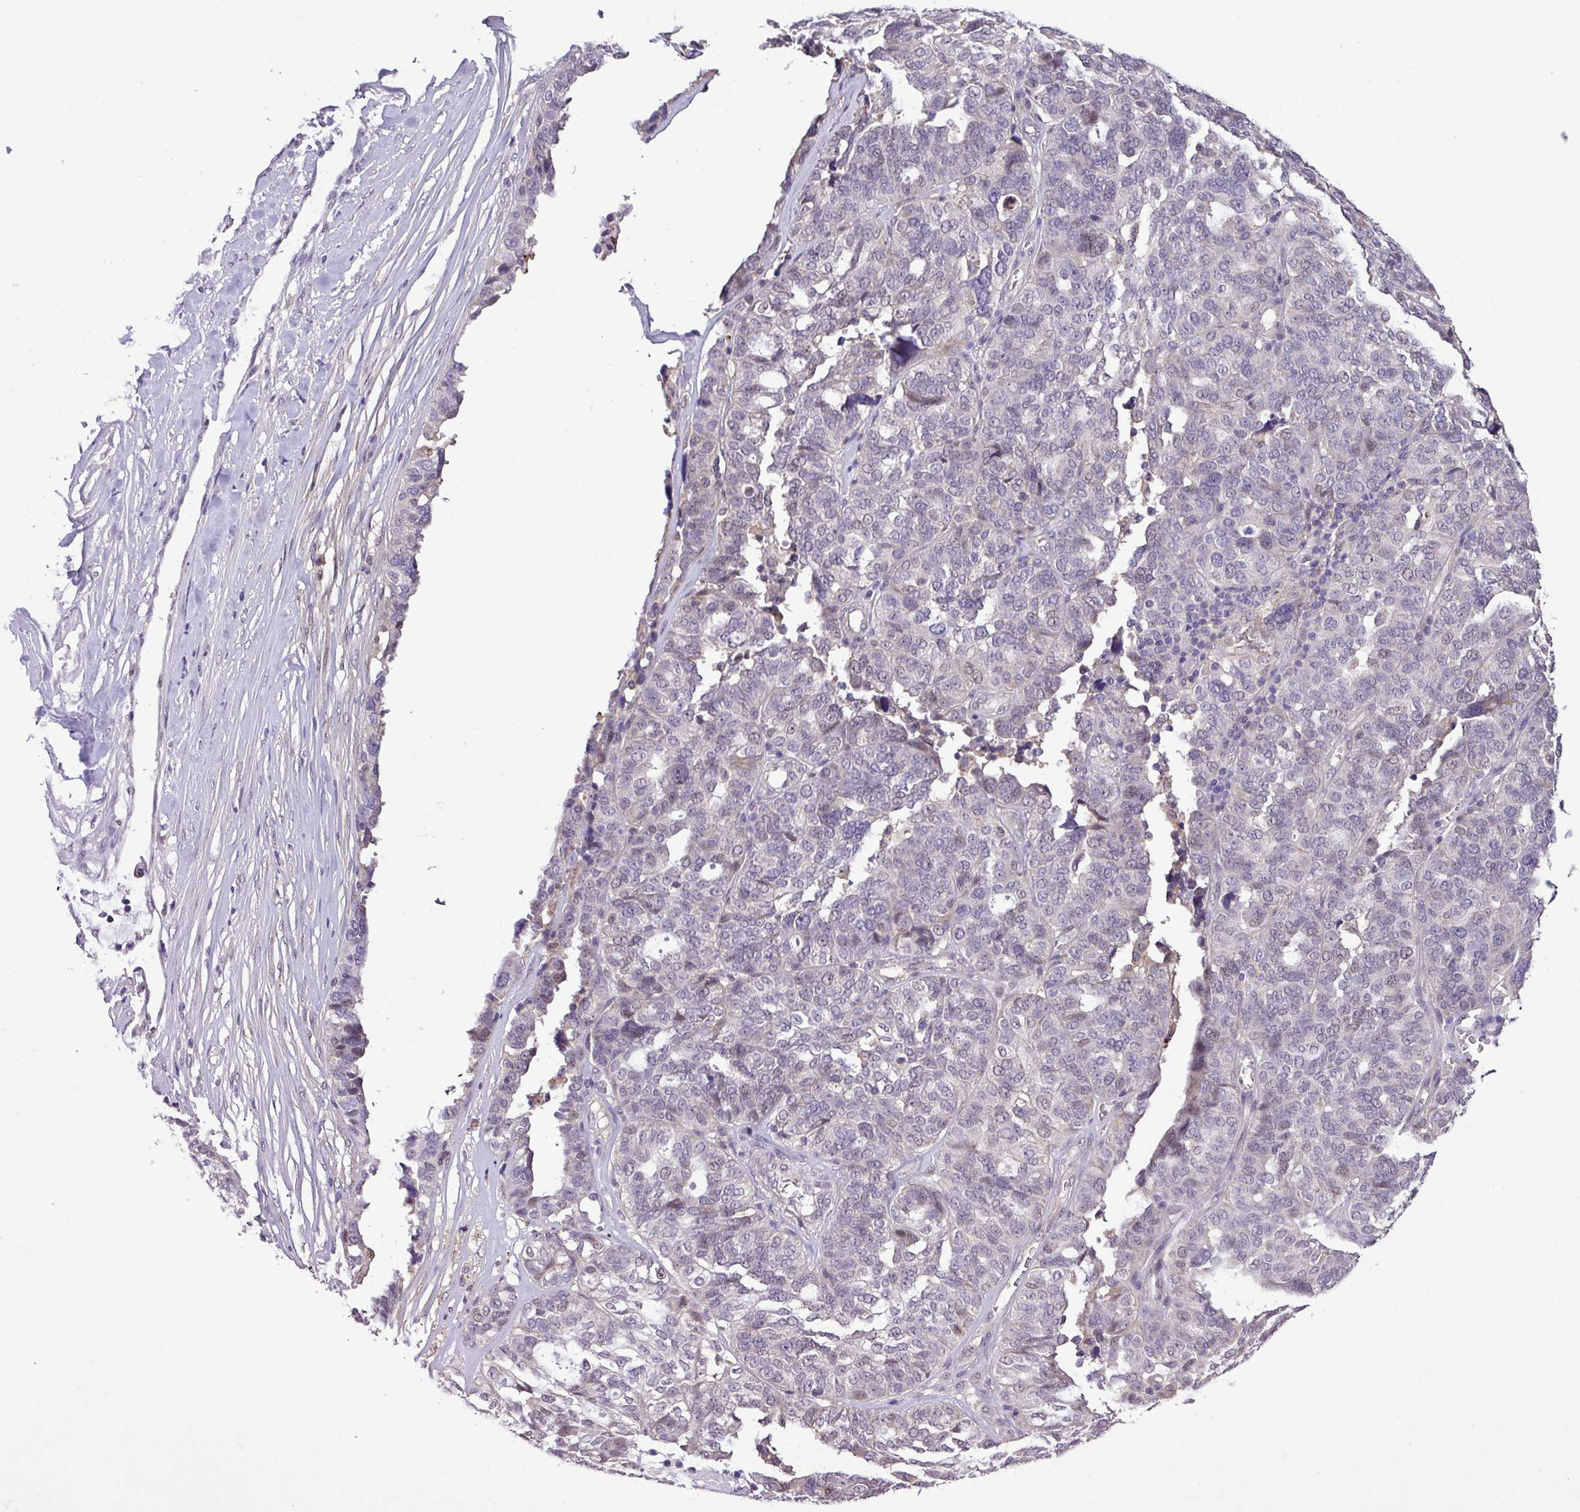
{"staining": {"intensity": "negative", "quantity": "none", "location": "none"}, "tissue": "ovarian cancer", "cell_type": "Tumor cells", "image_type": "cancer", "snomed": [{"axis": "morphology", "description": "Cystadenocarcinoma, serous, NOS"}, {"axis": "topography", "description": "Ovary"}], "caption": "The photomicrograph shows no staining of tumor cells in ovarian cancer (serous cystadenocarcinoma). (Brightfield microscopy of DAB (3,3'-diaminobenzidine) immunohistochemistry (IHC) at high magnification).", "gene": "RPP25L", "patient": {"sex": "female", "age": 59}}